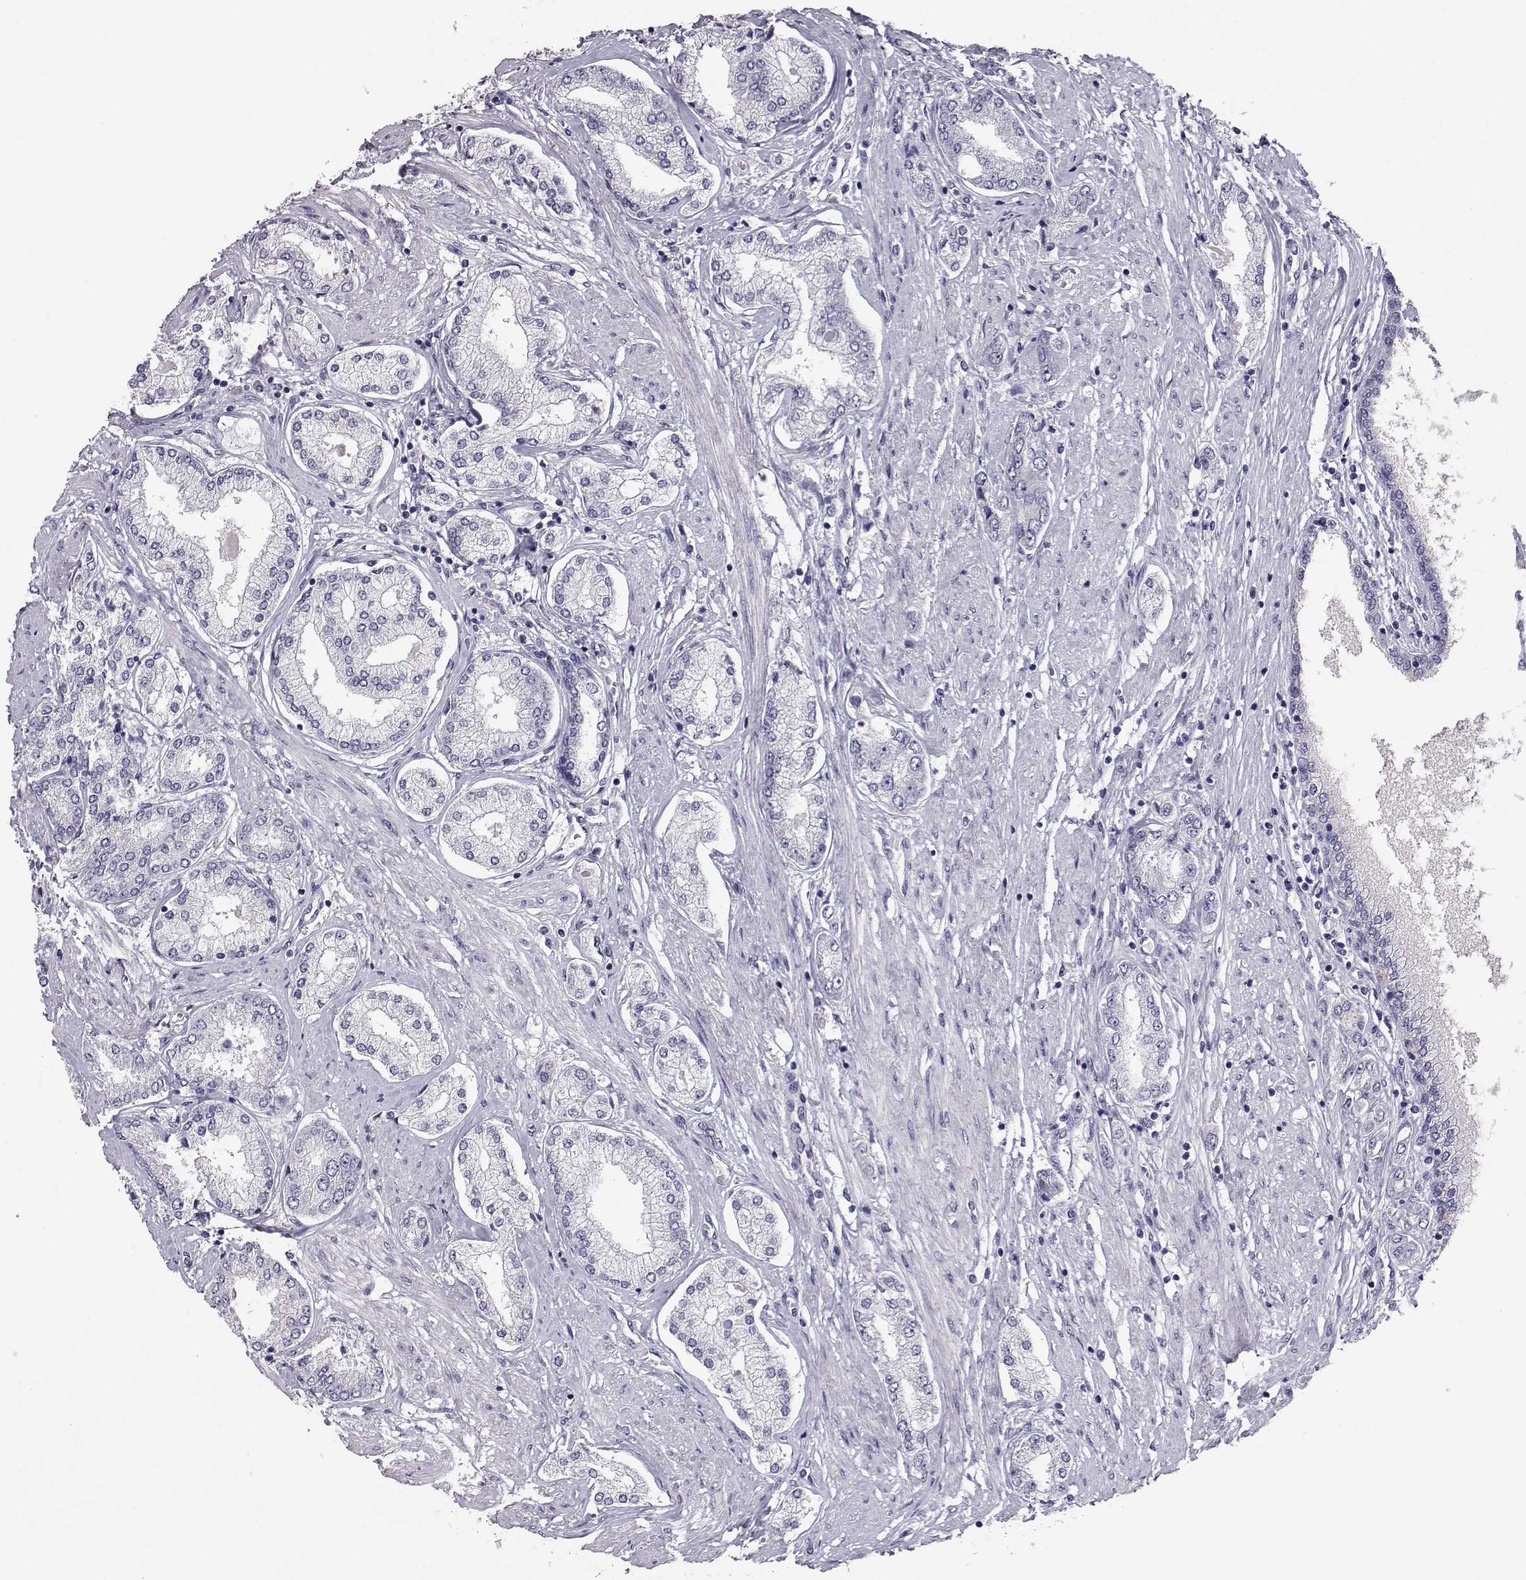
{"staining": {"intensity": "negative", "quantity": "none", "location": "none"}, "tissue": "prostate cancer", "cell_type": "Tumor cells", "image_type": "cancer", "snomed": [{"axis": "morphology", "description": "Adenocarcinoma, NOS"}, {"axis": "topography", "description": "Prostate"}], "caption": "The immunohistochemistry (IHC) histopathology image has no significant positivity in tumor cells of prostate adenocarcinoma tissue.", "gene": "AKR1B1", "patient": {"sex": "male", "age": 63}}